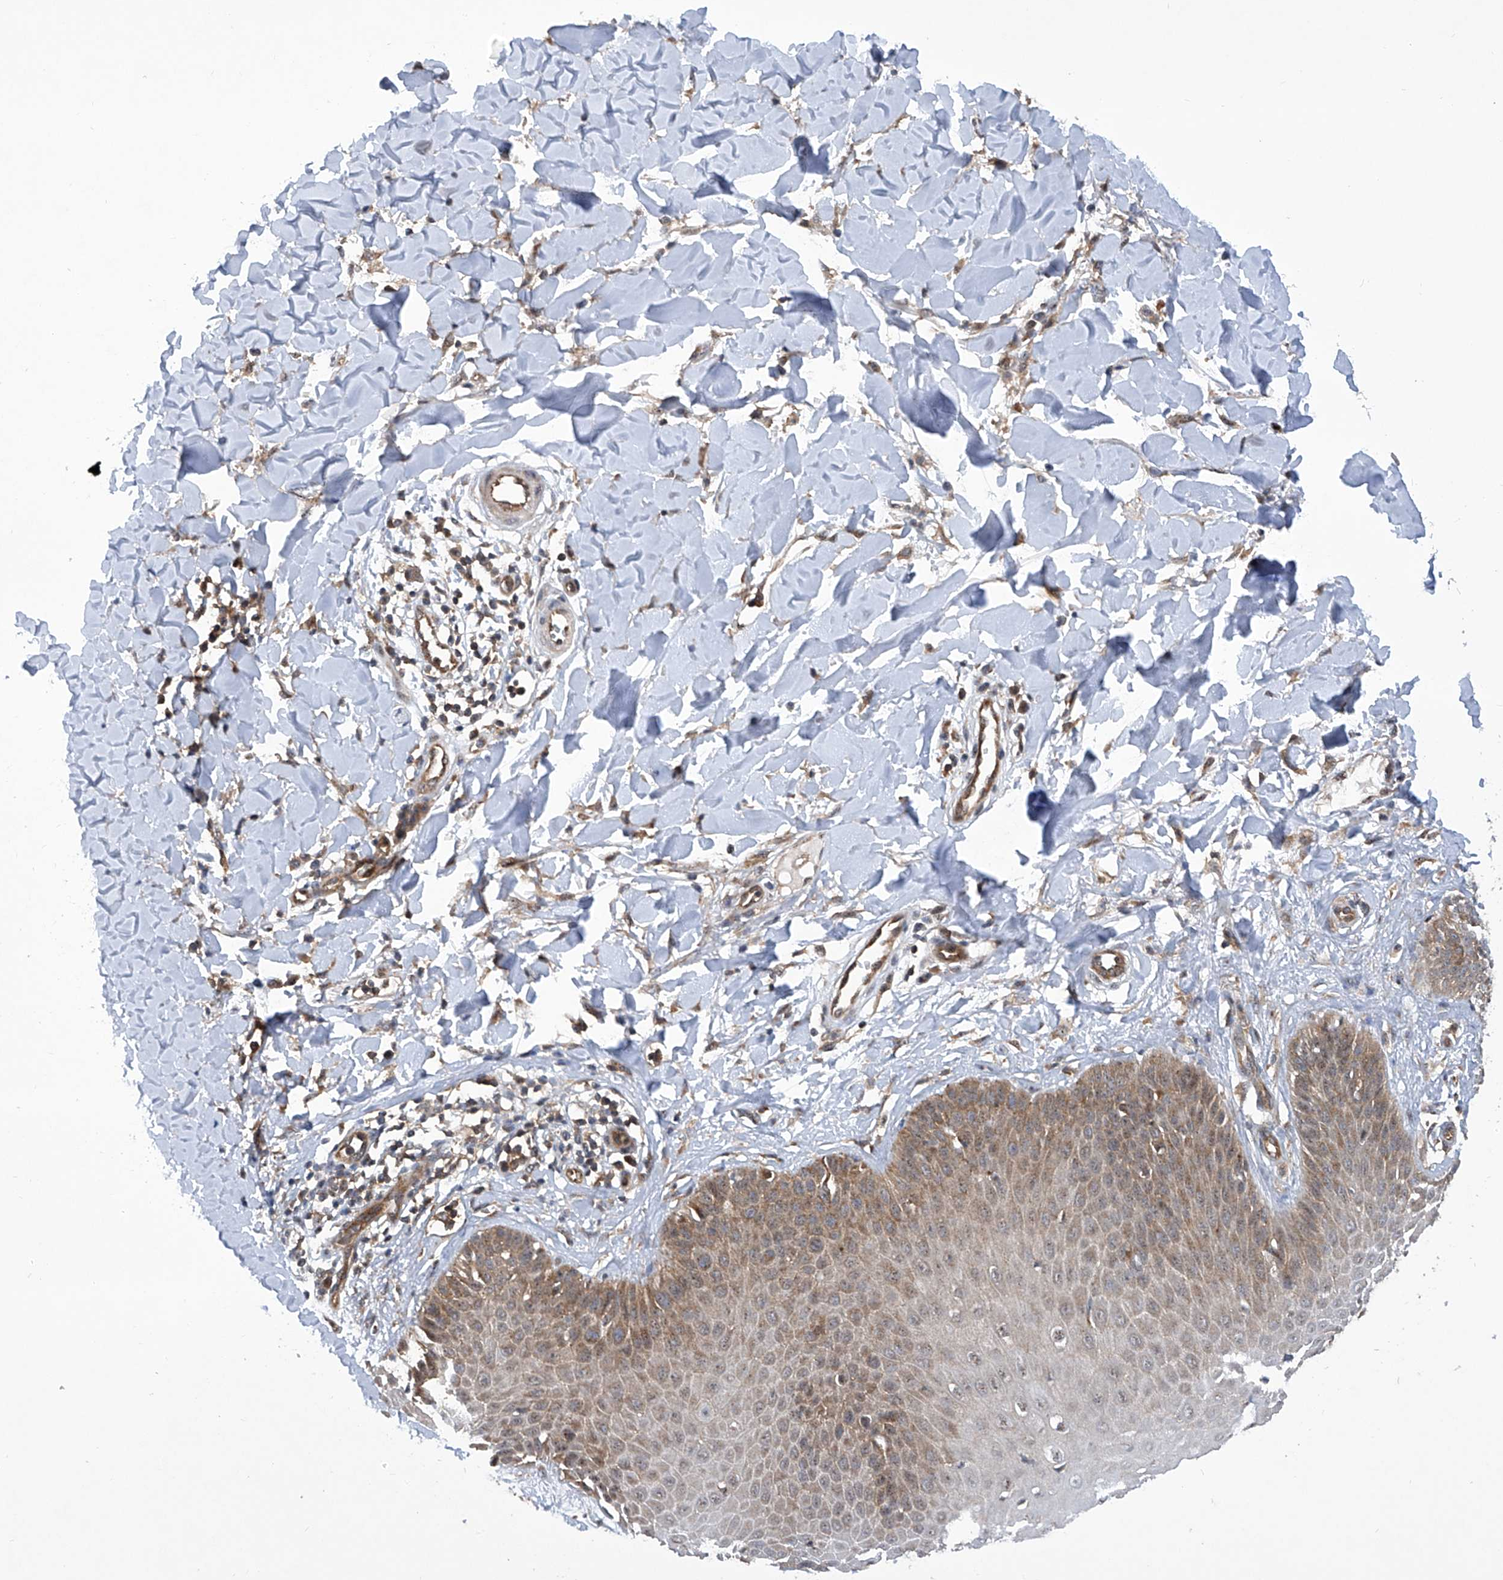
{"staining": {"intensity": "weak", "quantity": "25%-75%", "location": "cytoplasmic/membranous,nuclear"}, "tissue": "skin cancer", "cell_type": "Tumor cells", "image_type": "cancer", "snomed": [{"axis": "morphology", "description": "Squamous cell carcinoma, NOS"}, {"axis": "topography", "description": "Skin"}], "caption": "This is an image of immunohistochemistry staining of squamous cell carcinoma (skin), which shows weak positivity in the cytoplasmic/membranous and nuclear of tumor cells.", "gene": "CISH", "patient": {"sex": "male", "age": 24}}